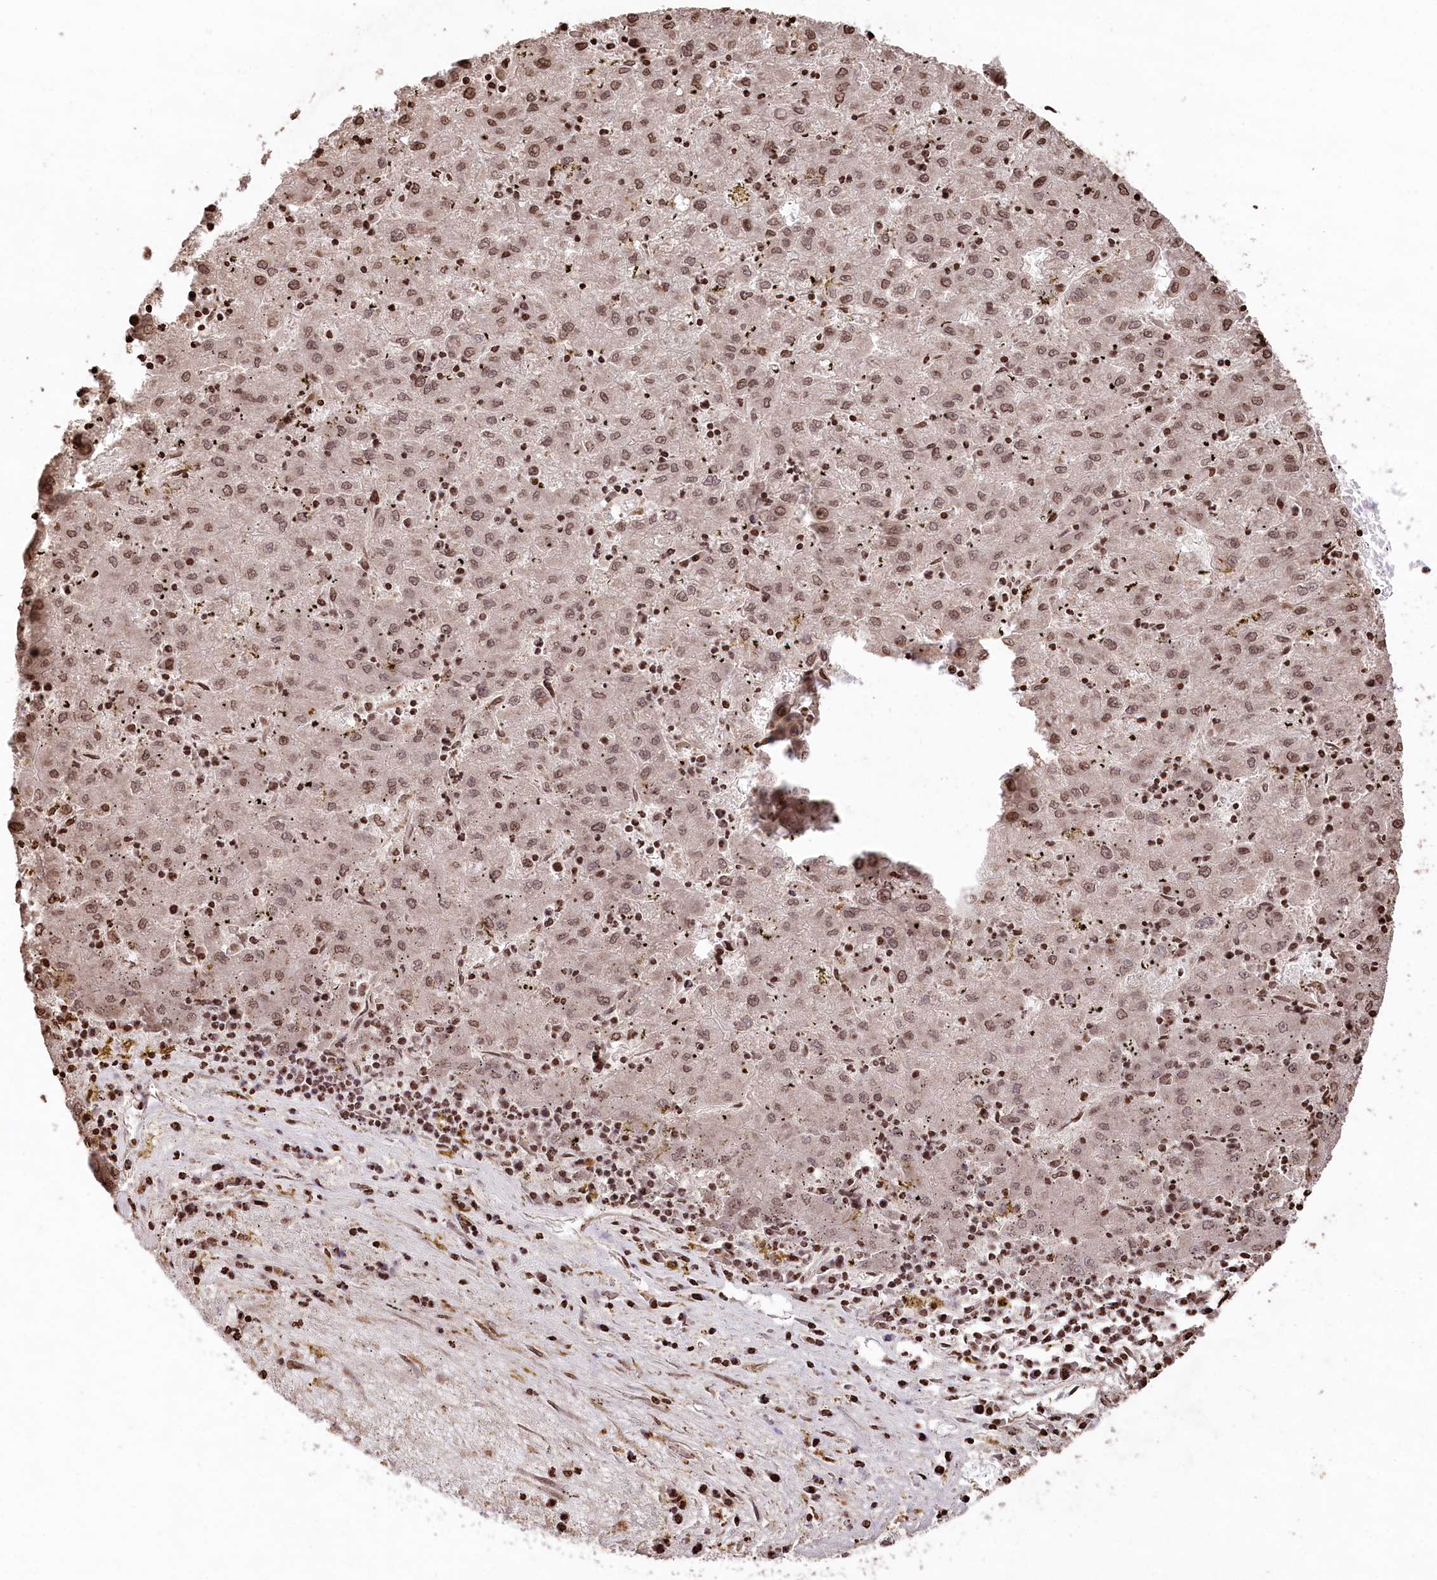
{"staining": {"intensity": "moderate", "quantity": ">75%", "location": "nuclear"}, "tissue": "liver cancer", "cell_type": "Tumor cells", "image_type": "cancer", "snomed": [{"axis": "morphology", "description": "Carcinoma, Hepatocellular, NOS"}, {"axis": "topography", "description": "Liver"}], "caption": "Immunohistochemistry (IHC) of liver hepatocellular carcinoma displays medium levels of moderate nuclear positivity in about >75% of tumor cells. The protein is stained brown, and the nuclei are stained in blue (DAB (3,3'-diaminobenzidine) IHC with brightfield microscopy, high magnification).", "gene": "CCSER2", "patient": {"sex": "male", "age": 72}}